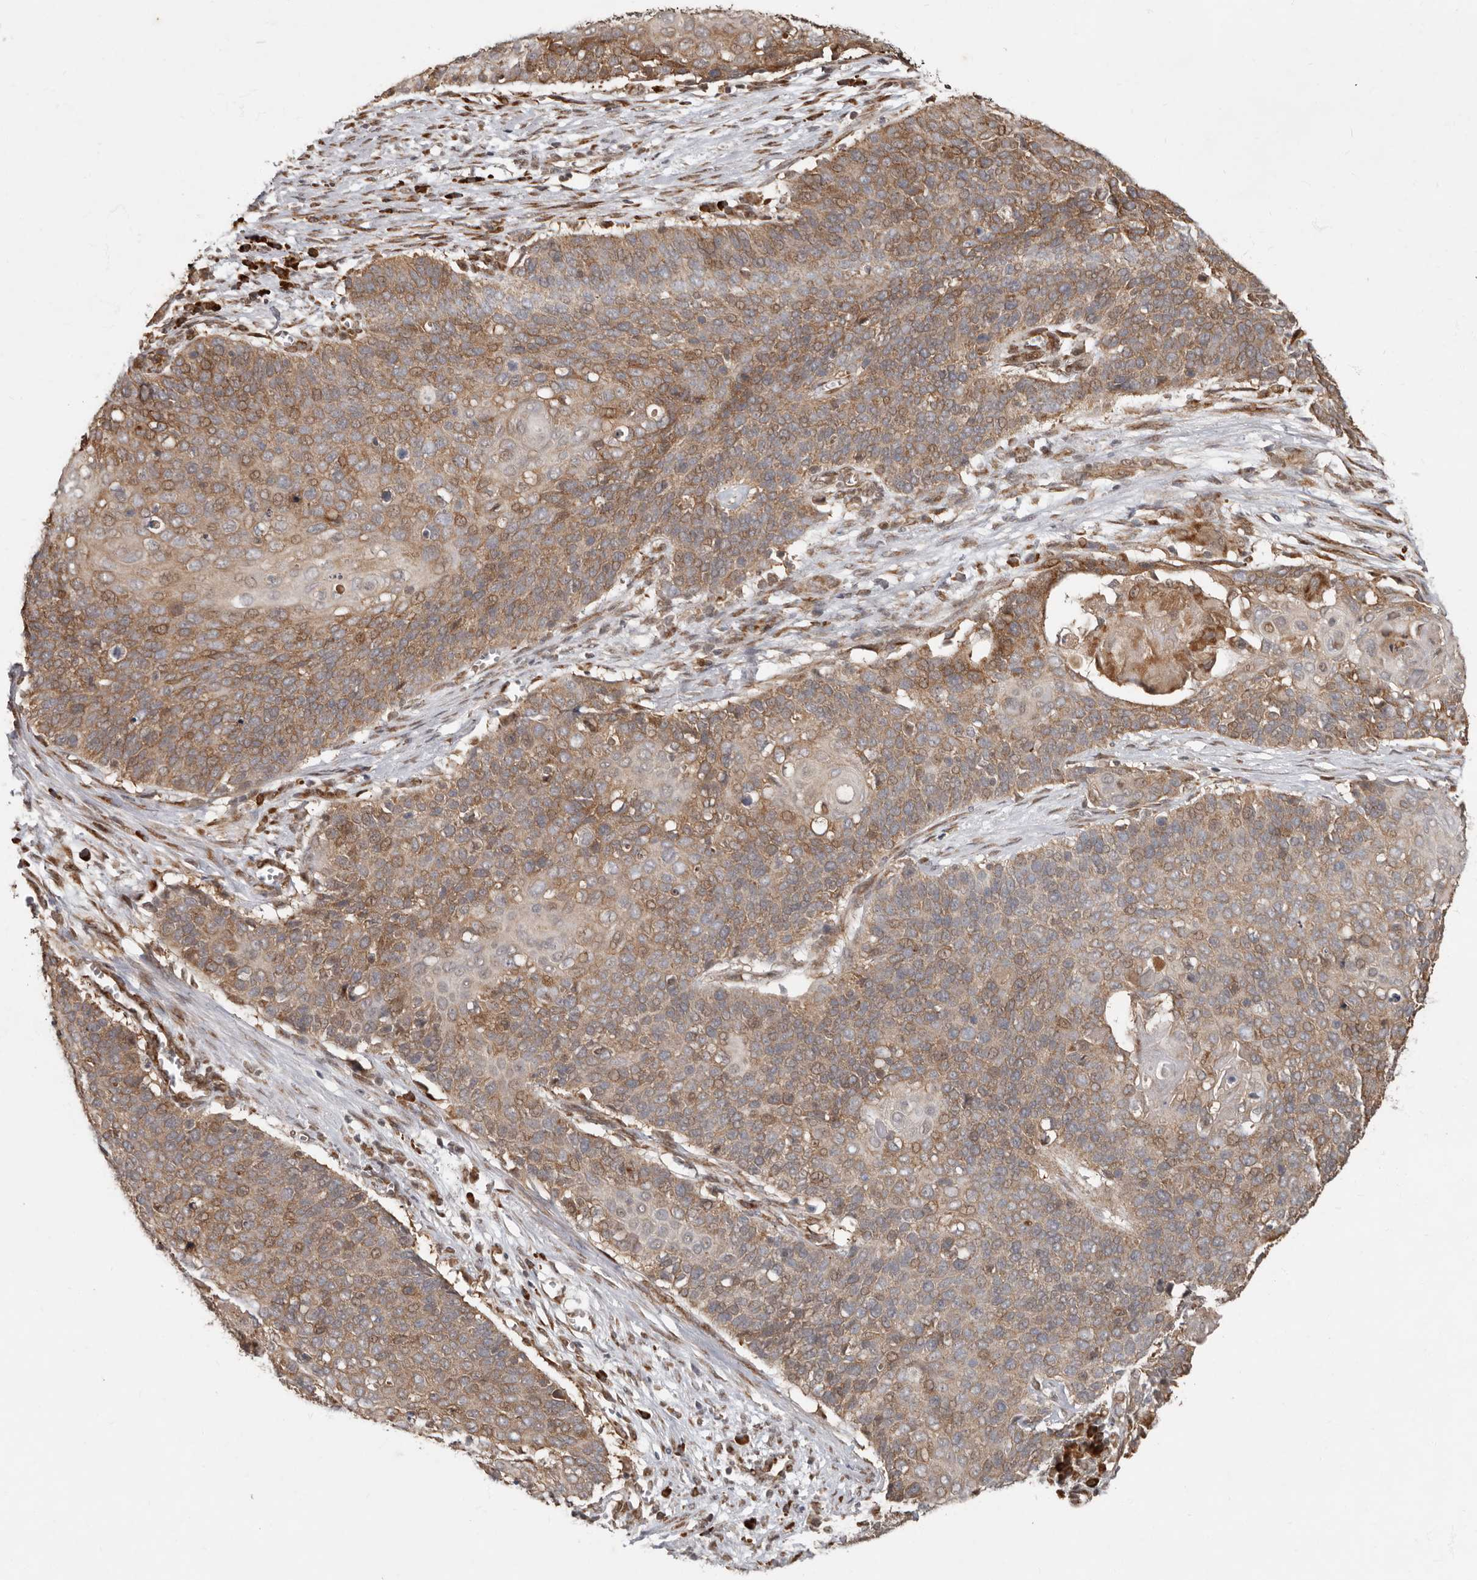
{"staining": {"intensity": "moderate", "quantity": ">75%", "location": "cytoplasmic/membranous"}, "tissue": "cervical cancer", "cell_type": "Tumor cells", "image_type": "cancer", "snomed": [{"axis": "morphology", "description": "Squamous cell carcinoma, NOS"}, {"axis": "topography", "description": "Cervix"}], "caption": "A brown stain highlights moderate cytoplasmic/membranous expression of a protein in cervical cancer (squamous cell carcinoma) tumor cells.", "gene": "LRGUK", "patient": {"sex": "female", "age": 39}}